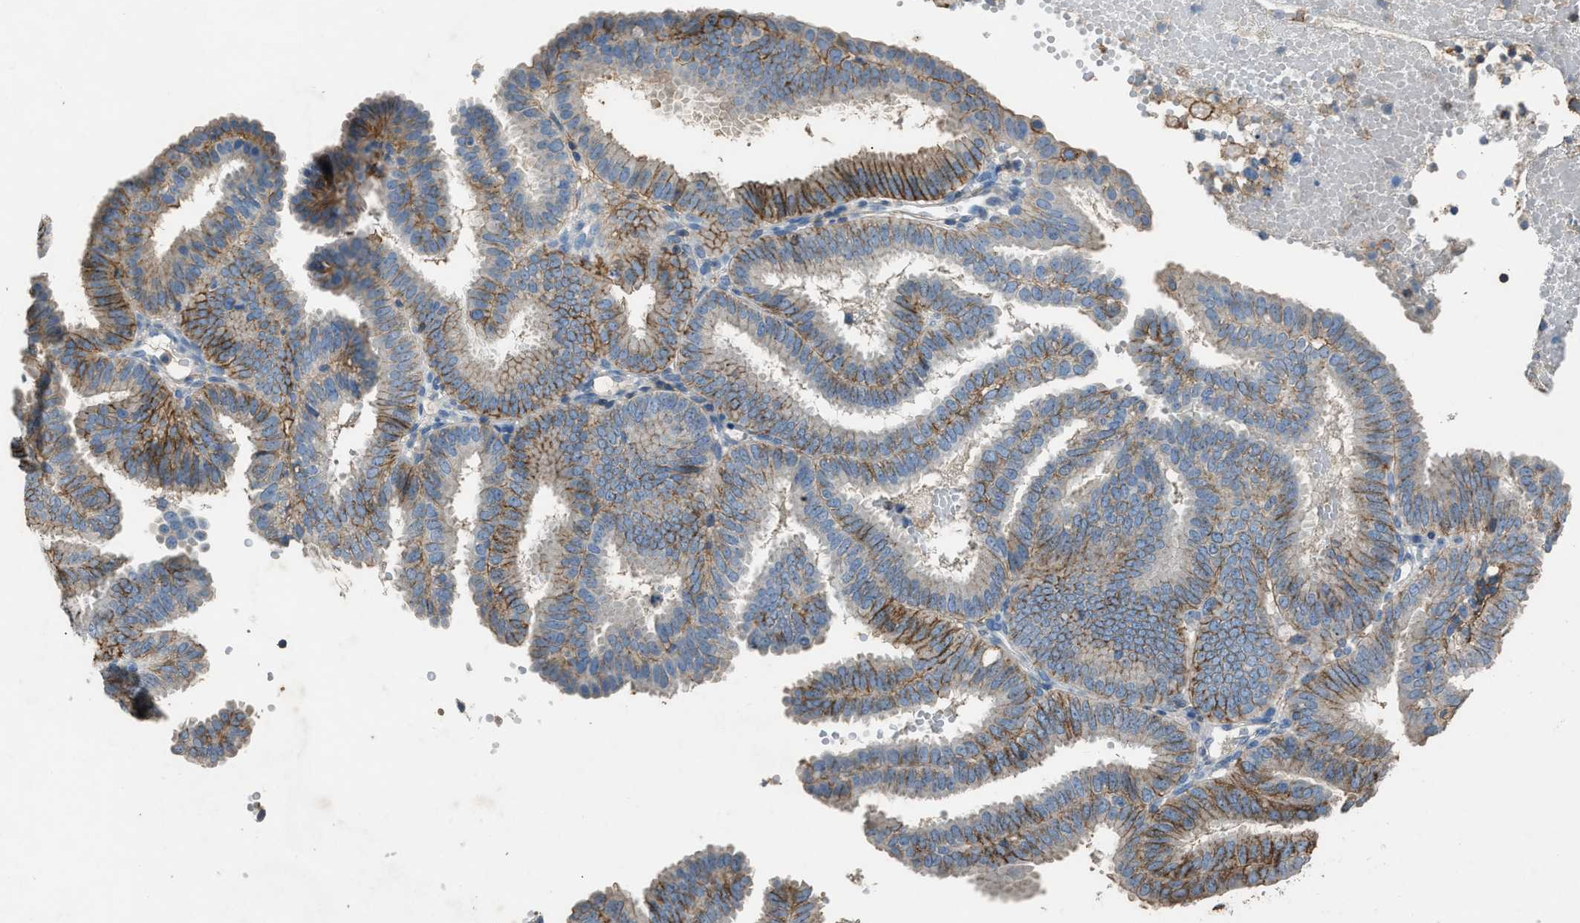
{"staining": {"intensity": "strong", "quantity": "25%-75%", "location": "cytoplasmic/membranous"}, "tissue": "endometrial cancer", "cell_type": "Tumor cells", "image_type": "cancer", "snomed": [{"axis": "morphology", "description": "Adenocarcinoma, NOS"}, {"axis": "topography", "description": "Endometrium"}], "caption": "Brown immunohistochemical staining in endometrial adenocarcinoma reveals strong cytoplasmic/membranous positivity in about 25%-75% of tumor cells.", "gene": "OR51E1", "patient": {"sex": "female", "age": 58}}